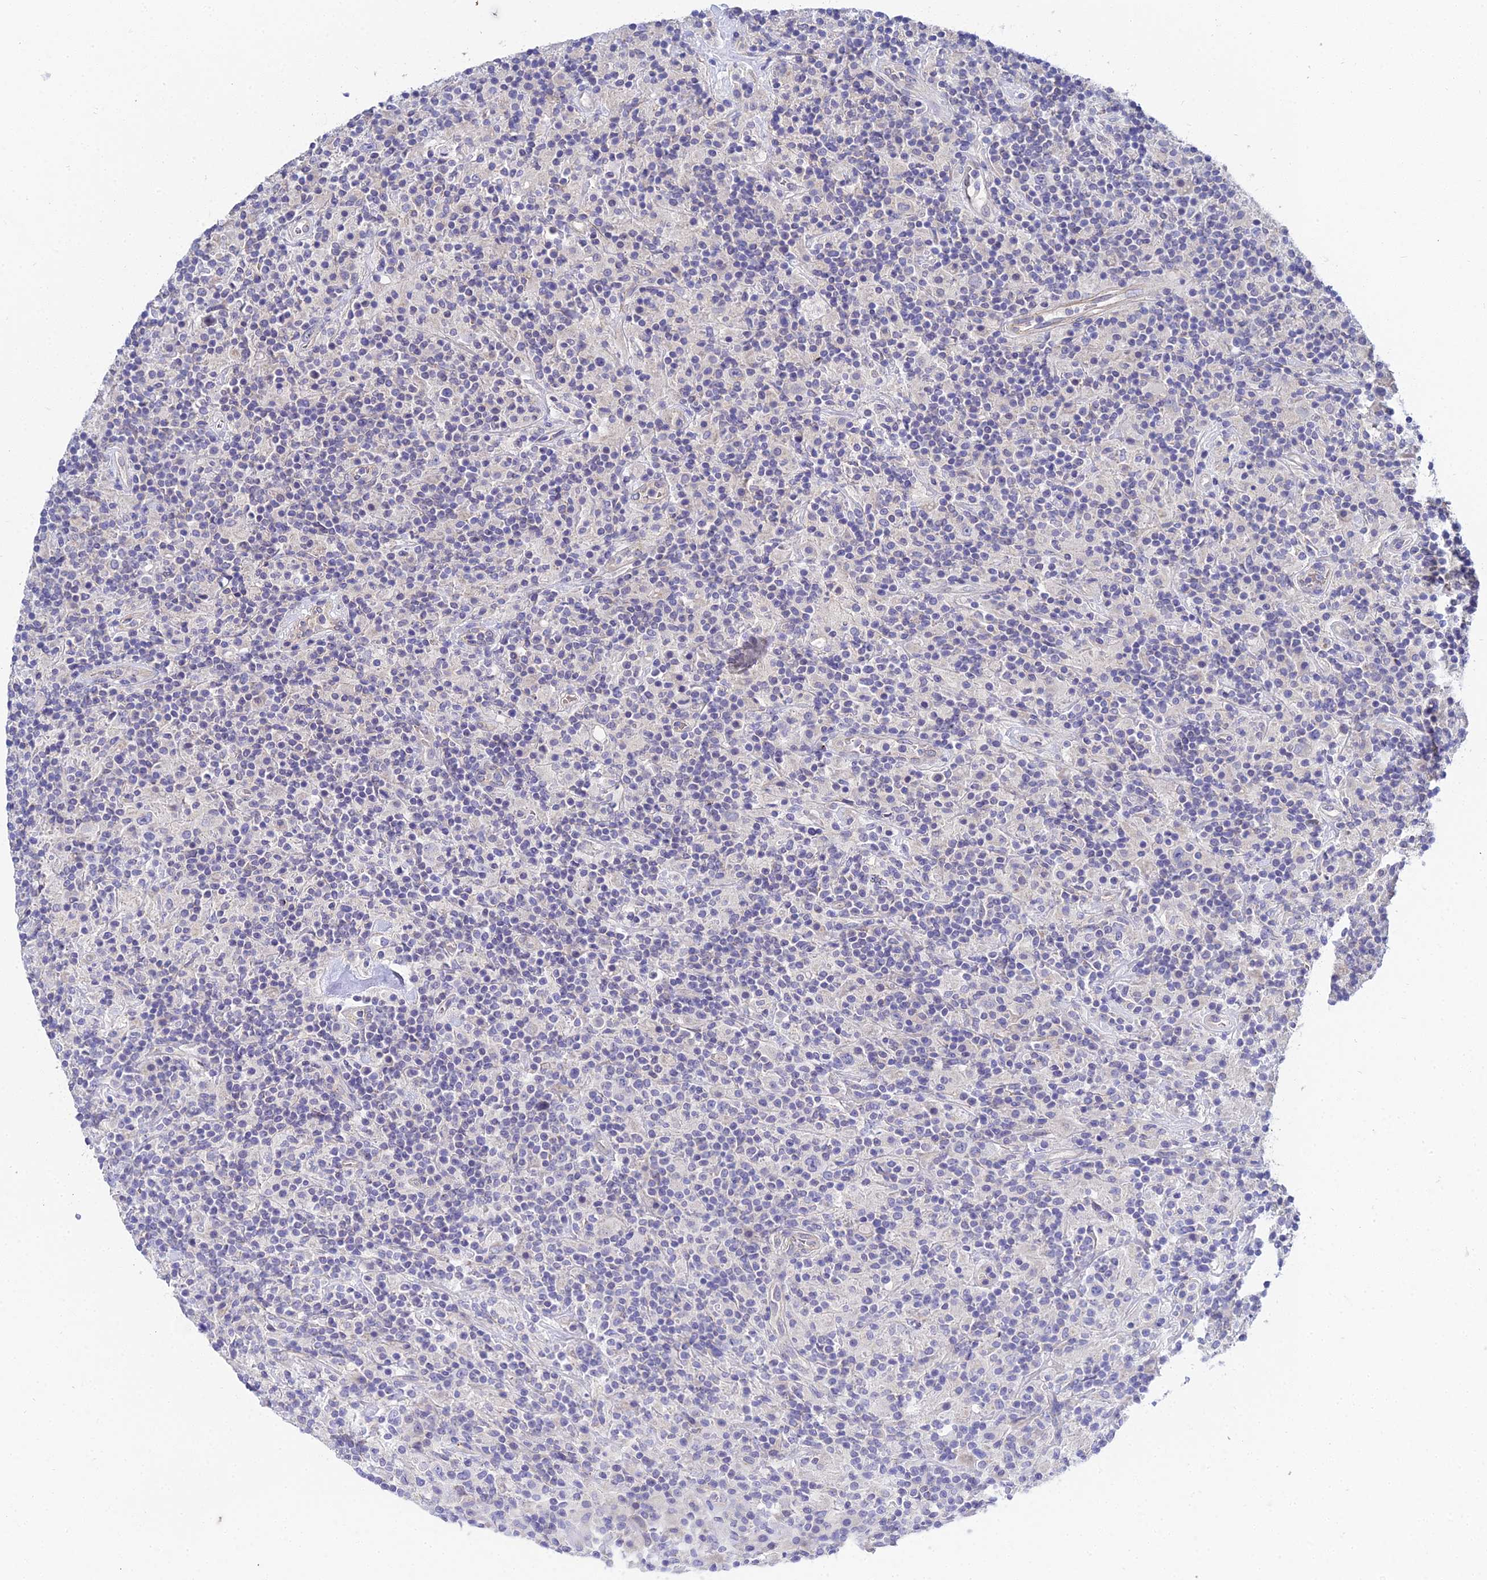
{"staining": {"intensity": "negative", "quantity": "none", "location": "none"}, "tissue": "lymphoma", "cell_type": "Tumor cells", "image_type": "cancer", "snomed": [{"axis": "morphology", "description": "Hodgkin's disease, NOS"}, {"axis": "topography", "description": "Lymph node"}], "caption": "High magnification brightfield microscopy of lymphoma stained with DAB (3,3'-diaminobenzidine) (brown) and counterstained with hematoxylin (blue): tumor cells show no significant expression. (Brightfield microscopy of DAB (3,3'-diaminobenzidine) IHC at high magnification).", "gene": "APOBEC3H", "patient": {"sex": "male", "age": 70}}